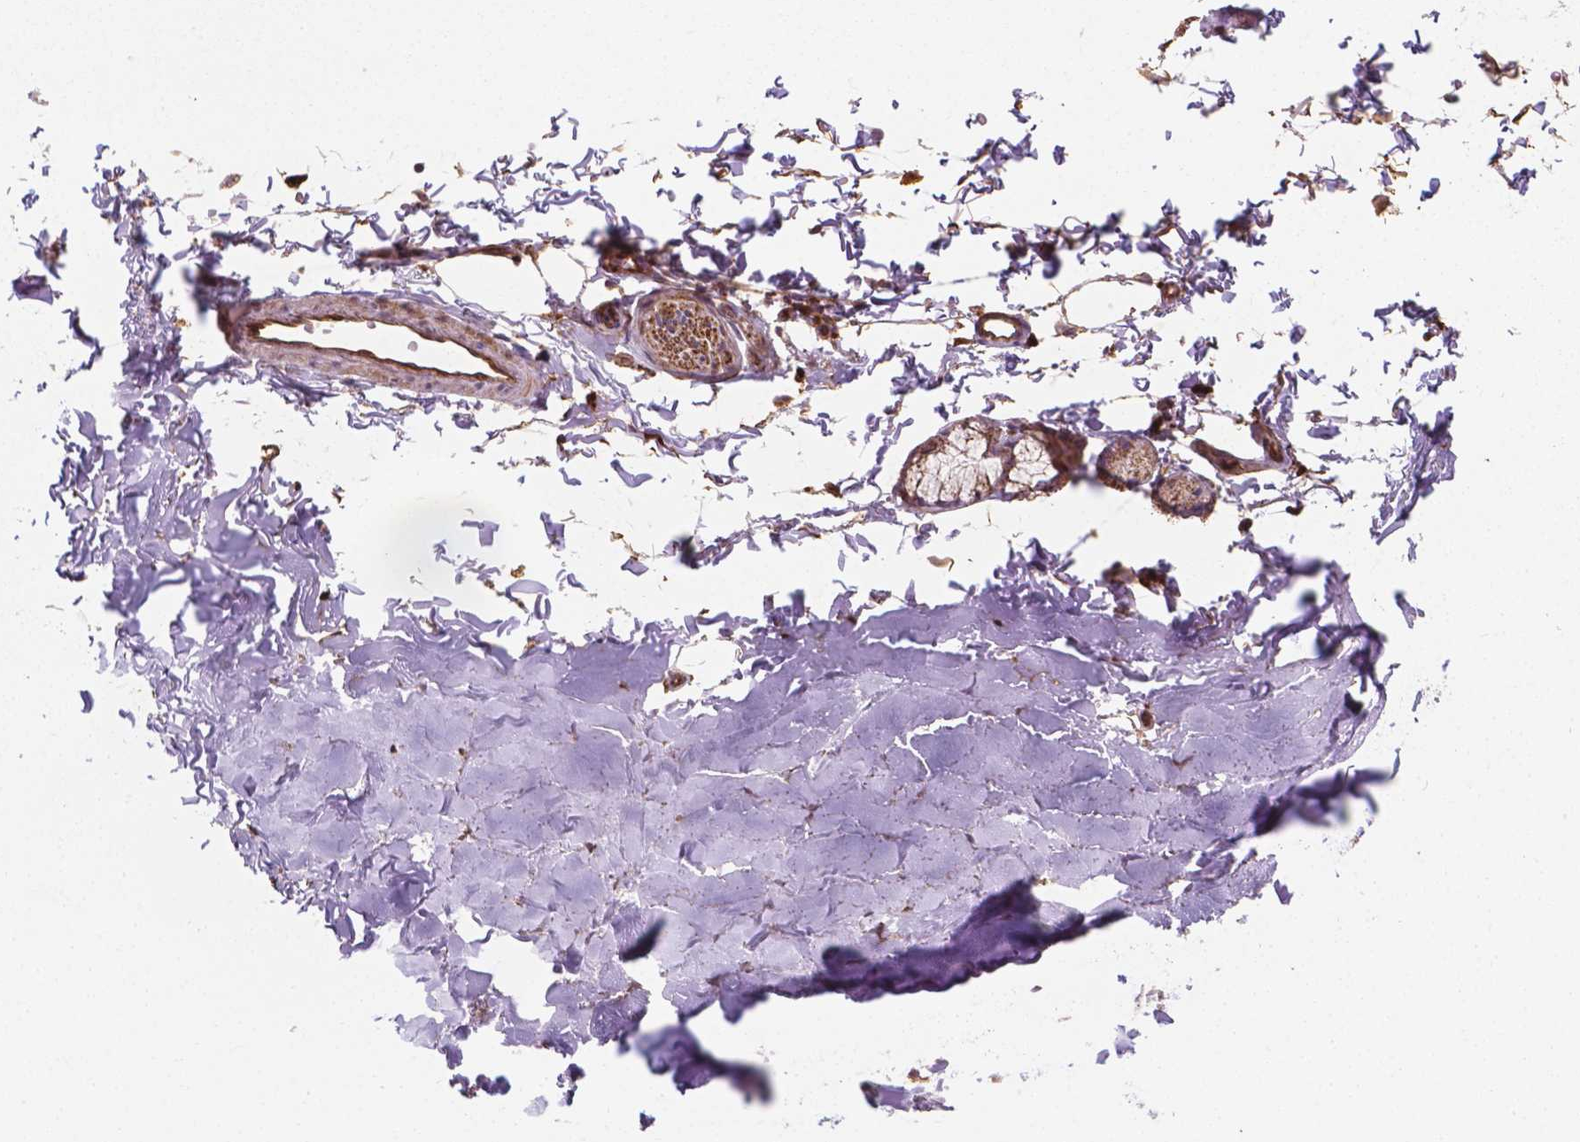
{"staining": {"intensity": "strong", "quantity": "<25%", "location": "nuclear"}, "tissue": "adipose tissue", "cell_type": "Adipocytes", "image_type": "normal", "snomed": [{"axis": "morphology", "description": "Normal tissue, NOS"}, {"axis": "topography", "description": "Cartilage tissue"}, {"axis": "topography", "description": "Bronchus"}], "caption": "Unremarkable adipose tissue shows strong nuclear staining in approximately <25% of adipocytes.", "gene": "TCAF1", "patient": {"sex": "female", "age": 79}}